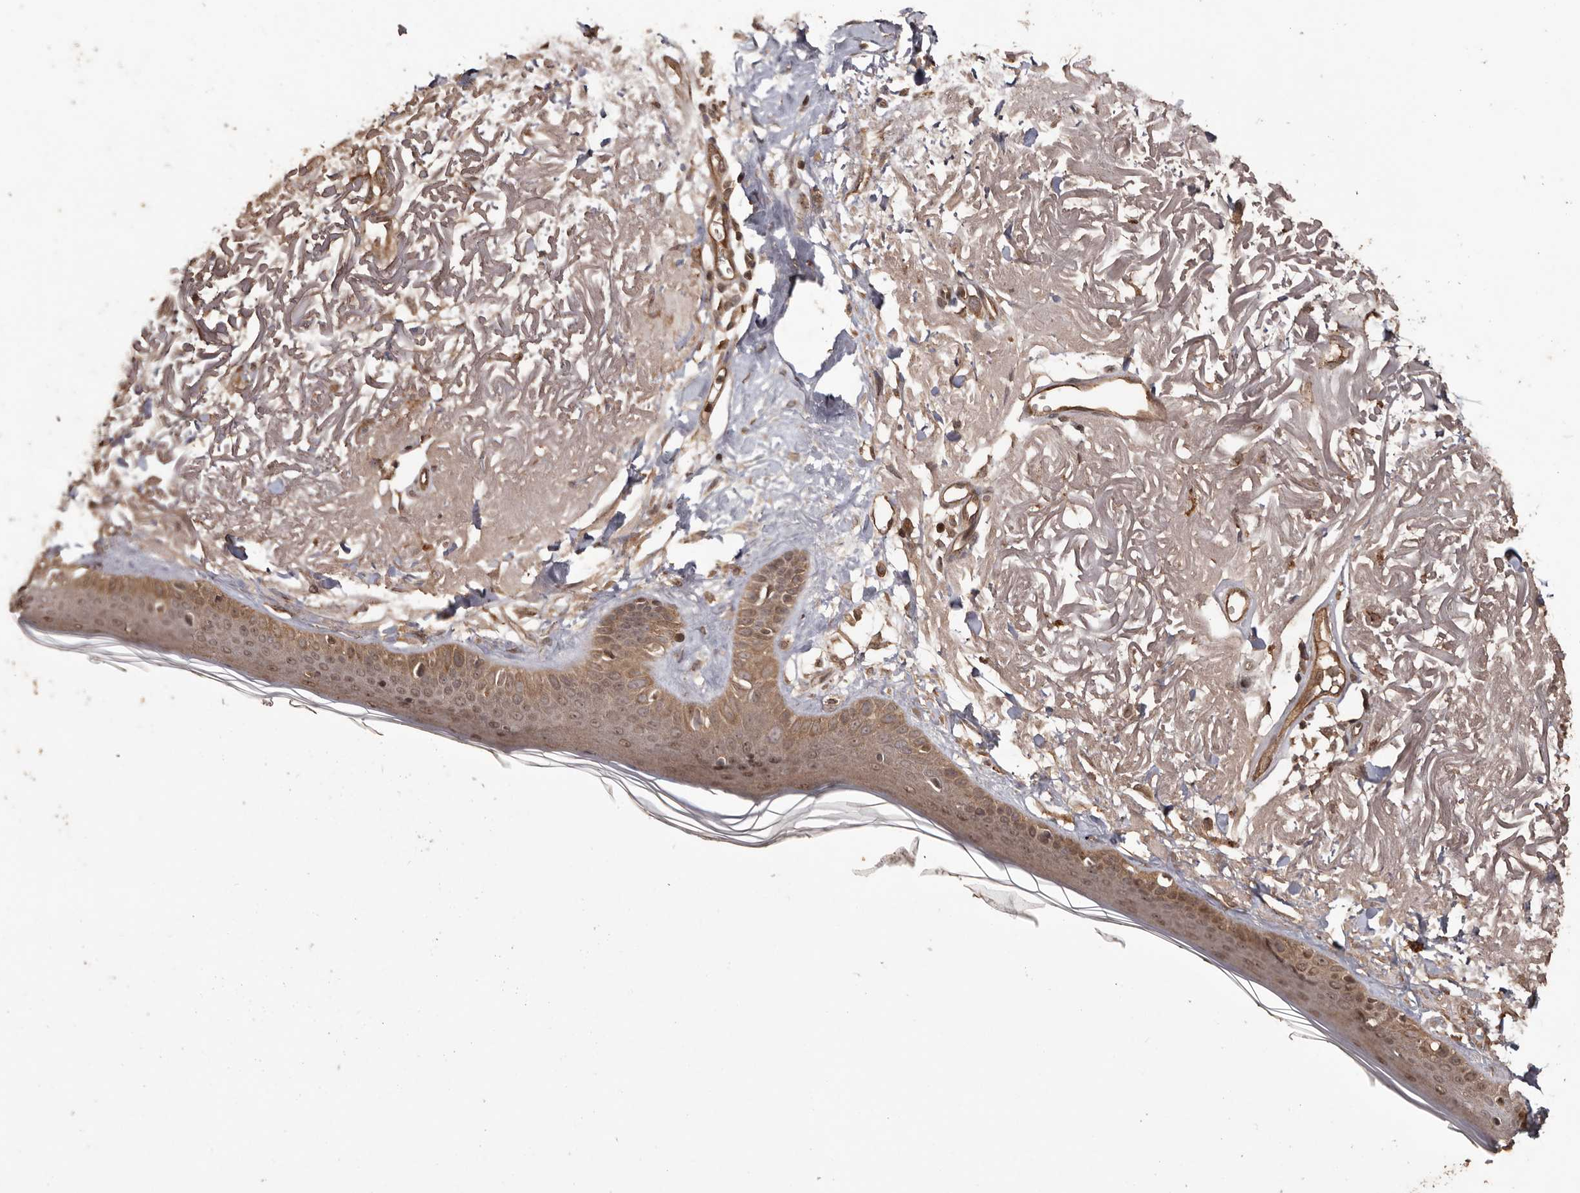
{"staining": {"intensity": "moderate", "quantity": ">75%", "location": "cytoplasmic/membranous,nuclear"}, "tissue": "skin", "cell_type": "Fibroblasts", "image_type": "normal", "snomed": [{"axis": "morphology", "description": "Normal tissue, NOS"}, {"axis": "topography", "description": "Skin"}, {"axis": "topography", "description": "Skeletal muscle"}], "caption": "Immunohistochemistry micrograph of unremarkable skin stained for a protein (brown), which reveals medium levels of moderate cytoplasmic/membranous,nuclear positivity in about >75% of fibroblasts.", "gene": "NUP43", "patient": {"sex": "male", "age": 83}}